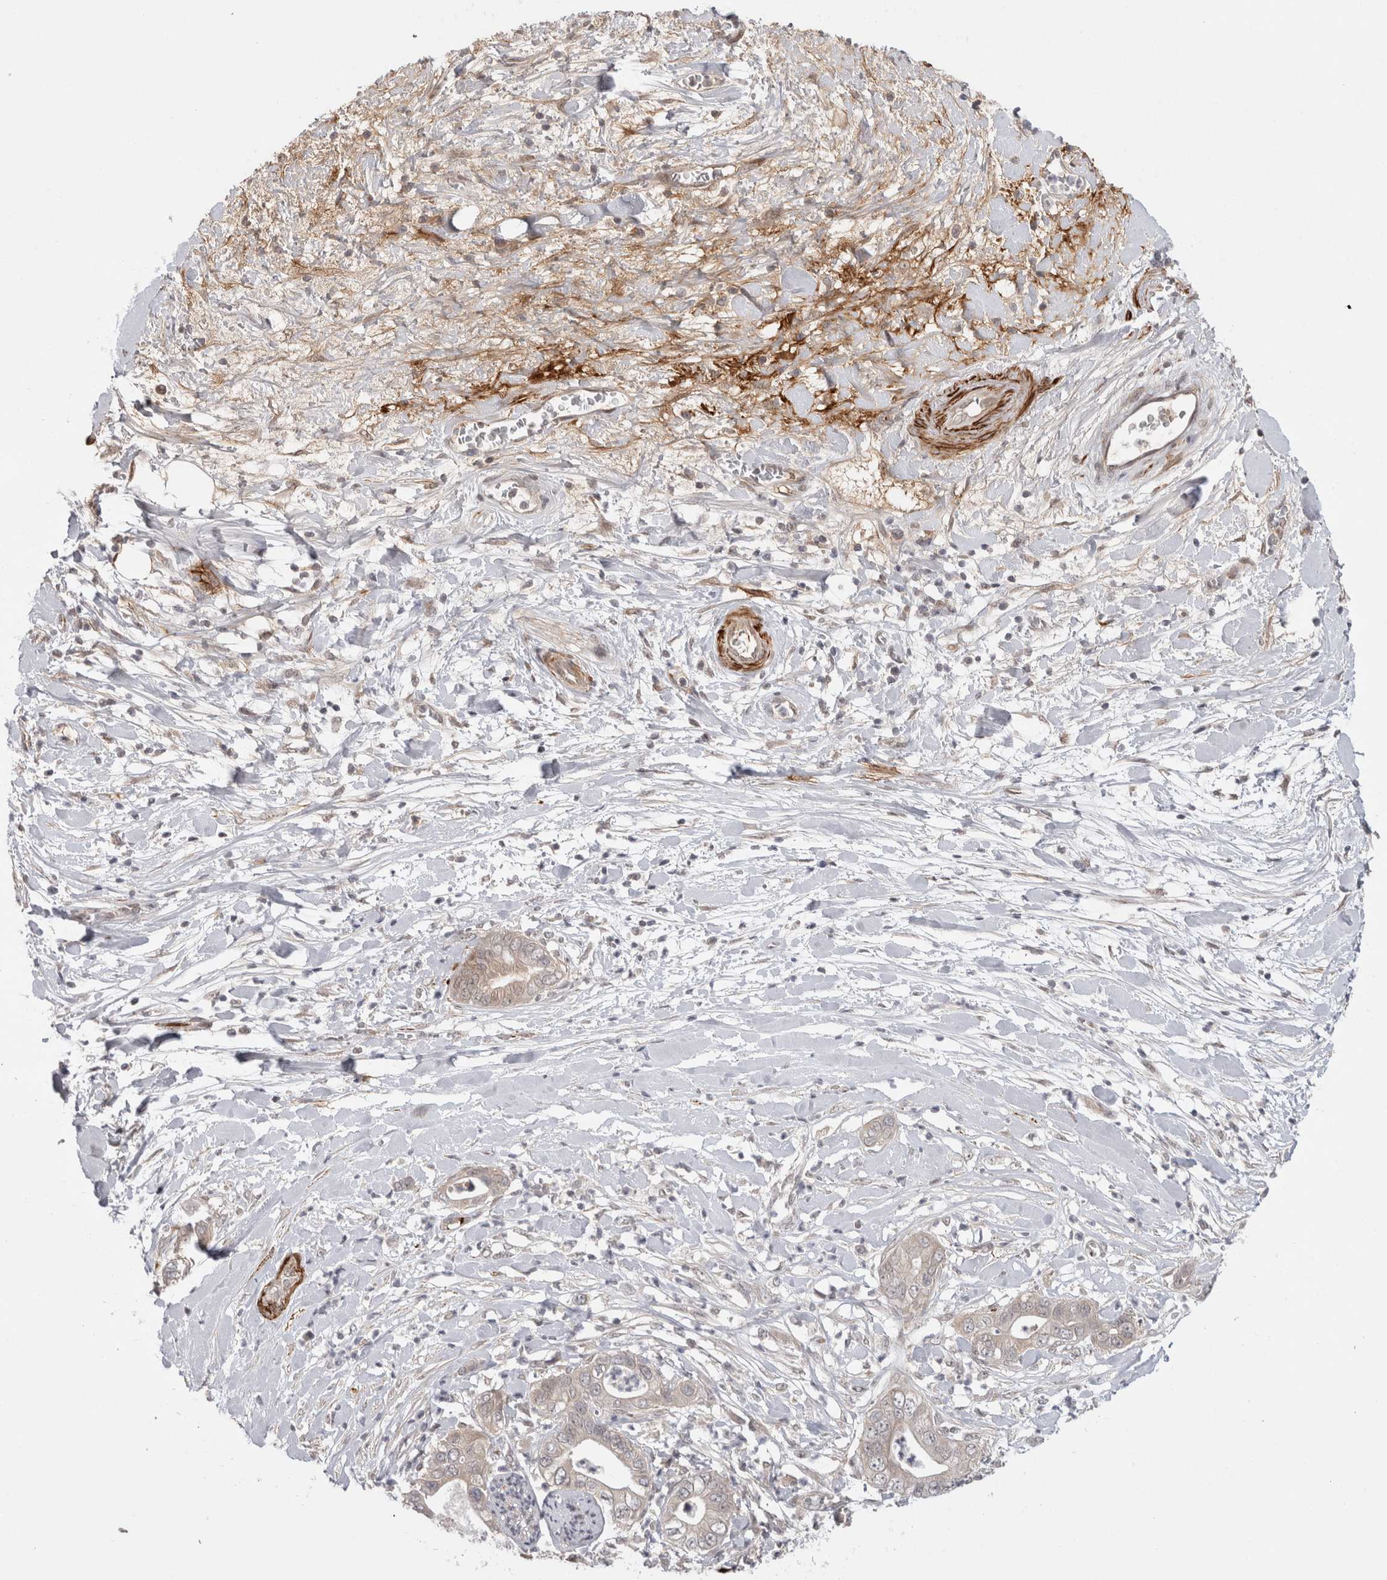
{"staining": {"intensity": "weak", "quantity": "<25%", "location": "cytoplasmic/membranous"}, "tissue": "pancreatic cancer", "cell_type": "Tumor cells", "image_type": "cancer", "snomed": [{"axis": "morphology", "description": "Adenocarcinoma, NOS"}, {"axis": "topography", "description": "Pancreas"}], "caption": "DAB (3,3'-diaminobenzidine) immunohistochemical staining of pancreatic cancer exhibits no significant positivity in tumor cells.", "gene": "ZNF318", "patient": {"sex": "female", "age": 78}}